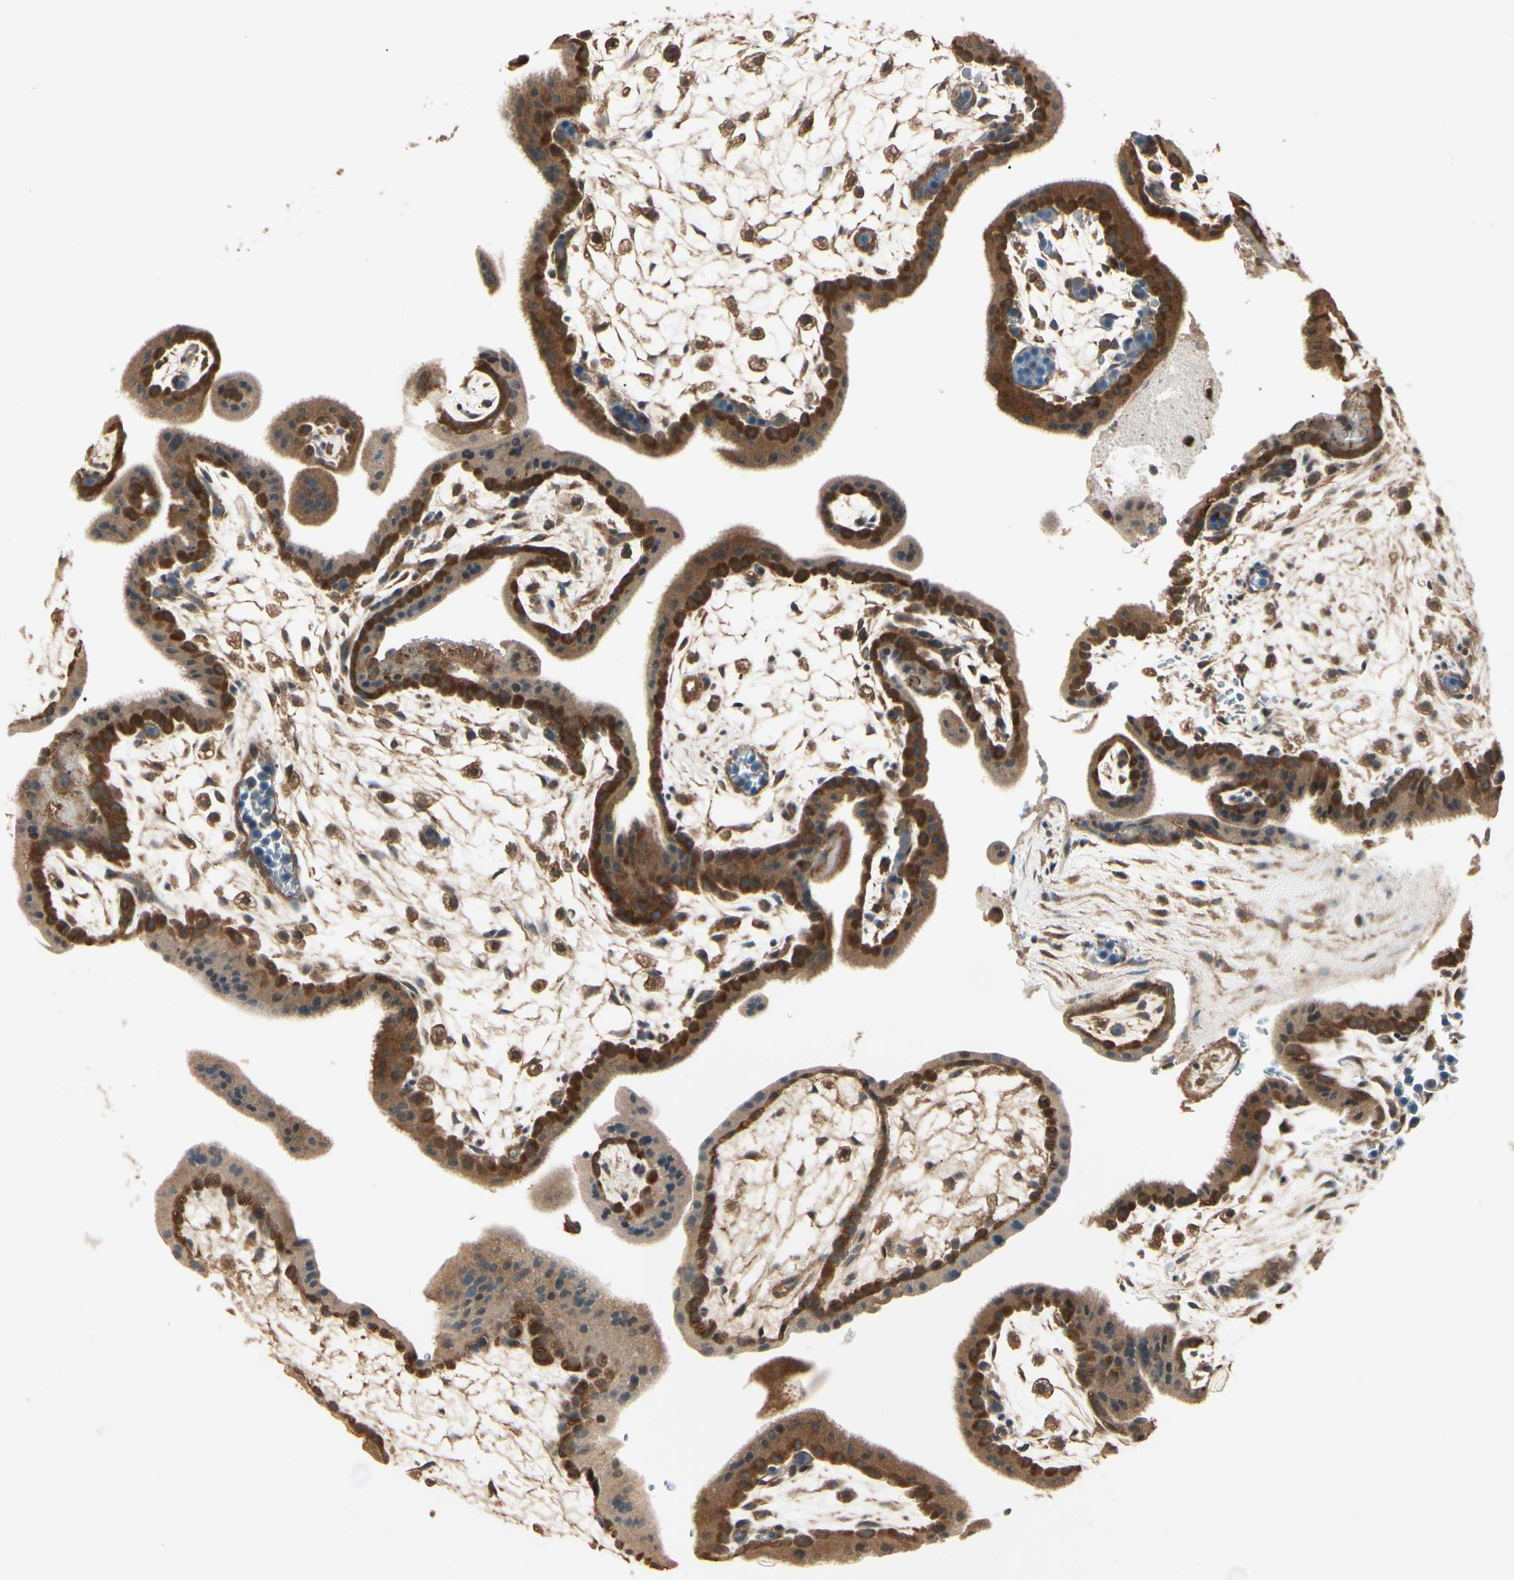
{"staining": {"intensity": "strong", "quantity": ">75%", "location": "cytoplasmic/membranous"}, "tissue": "placenta", "cell_type": "Decidual cells", "image_type": "normal", "snomed": [{"axis": "morphology", "description": "Normal tissue, NOS"}, {"axis": "topography", "description": "Placenta"}], "caption": "Immunohistochemical staining of normal placenta shows strong cytoplasmic/membranous protein expression in approximately >75% of decidual cells.", "gene": "CCT7", "patient": {"sex": "female", "age": 35}}